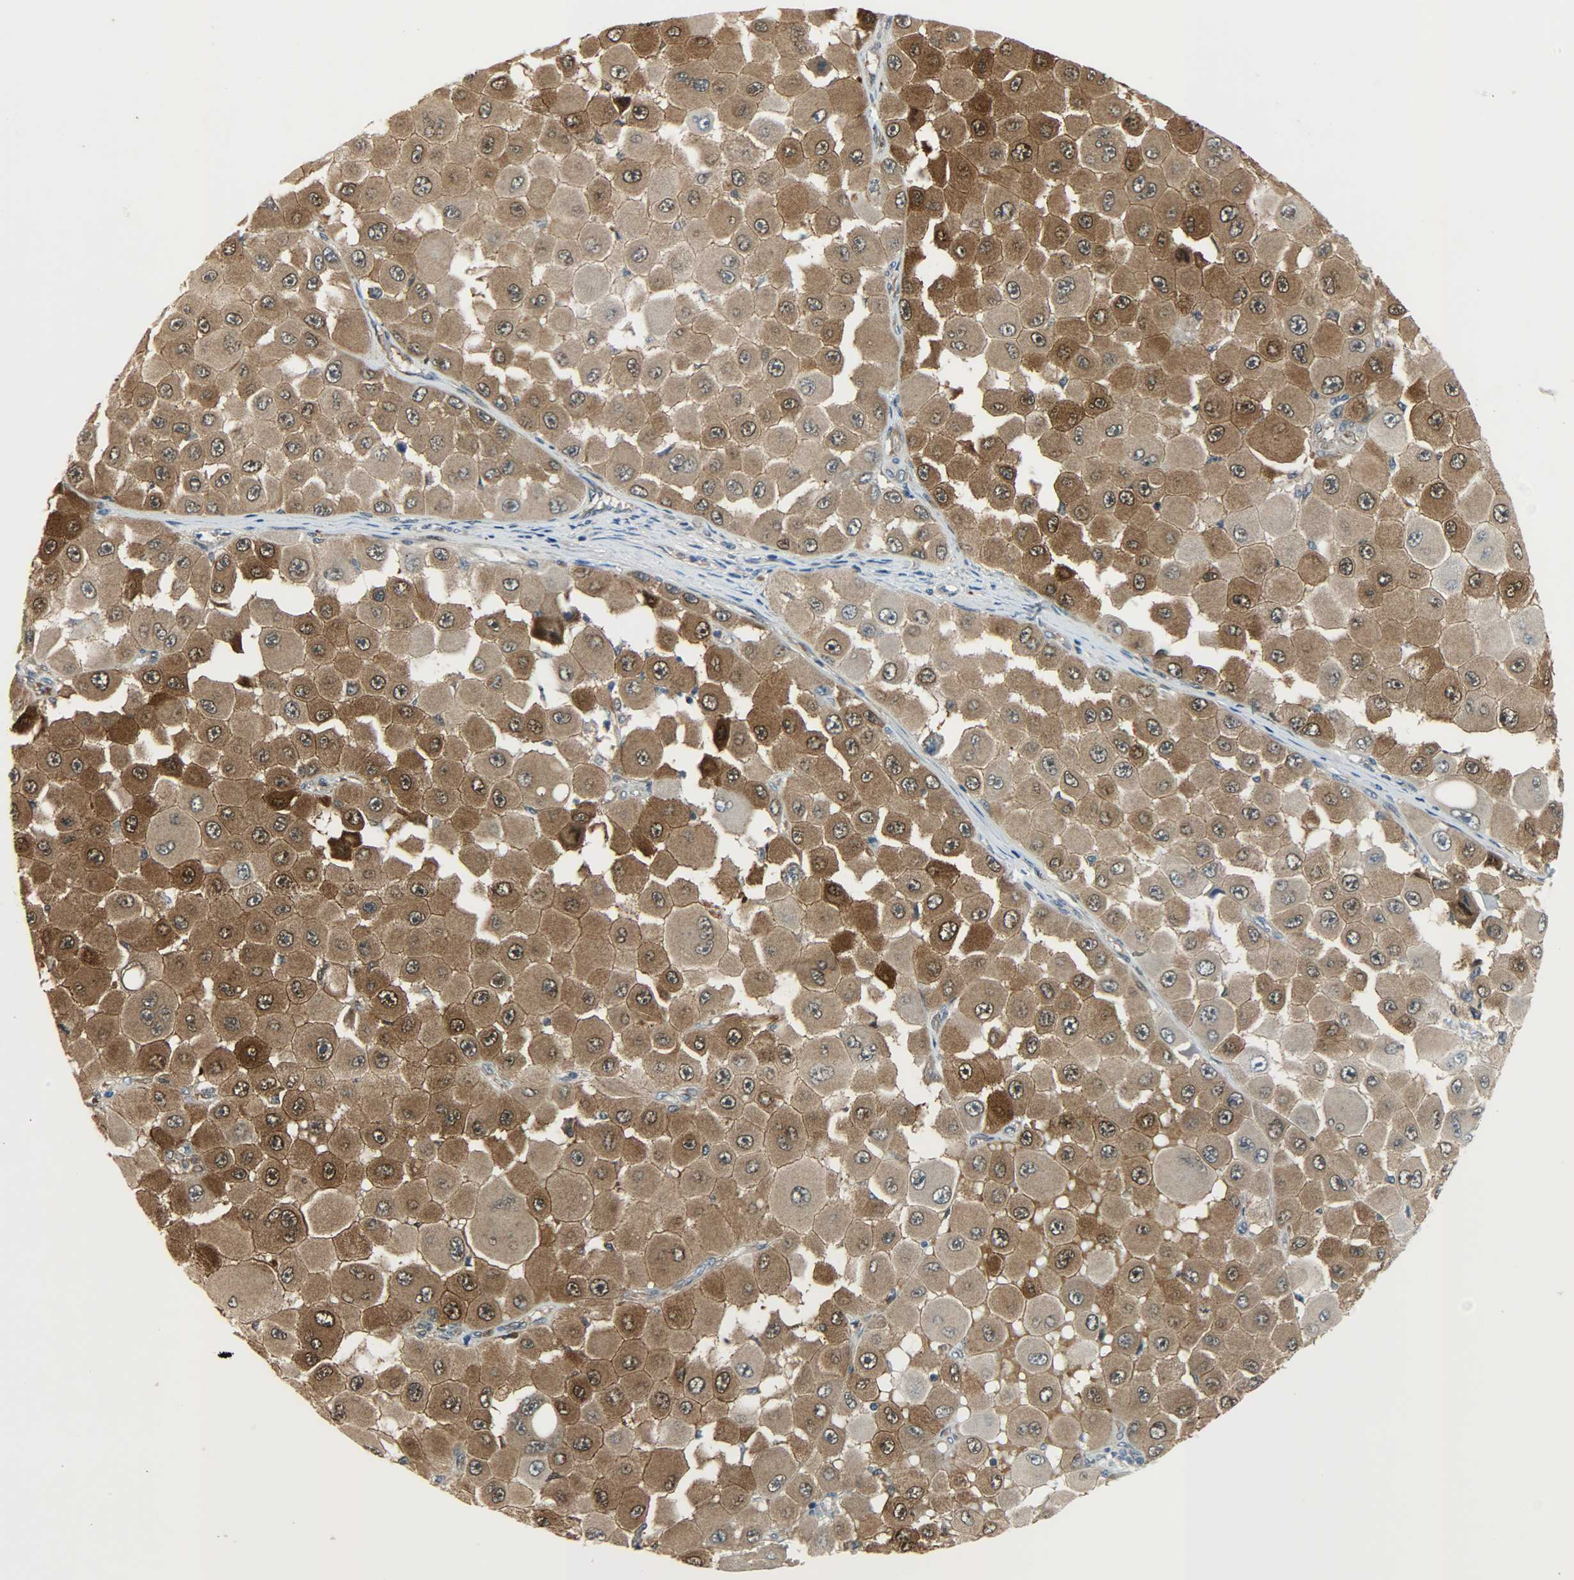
{"staining": {"intensity": "strong", "quantity": ">75%", "location": "cytoplasmic/membranous"}, "tissue": "melanoma", "cell_type": "Tumor cells", "image_type": "cancer", "snomed": [{"axis": "morphology", "description": "Malignant melanoma, NOS"}, {"axis": "topography", "description": "Skin"}], "caption": "High-magnification brightfield microscopy of melanoma stained with DAB (3,3'-diaminobenzidine) (brown) and counterstained with hematoxylin (blue). tumor cells exhibit strong cytoplasmic/membranous expression is seen in about>75% of cells.", "gene": "EIF4EBP1", "patient": {"sex": "female", "age": 81}}